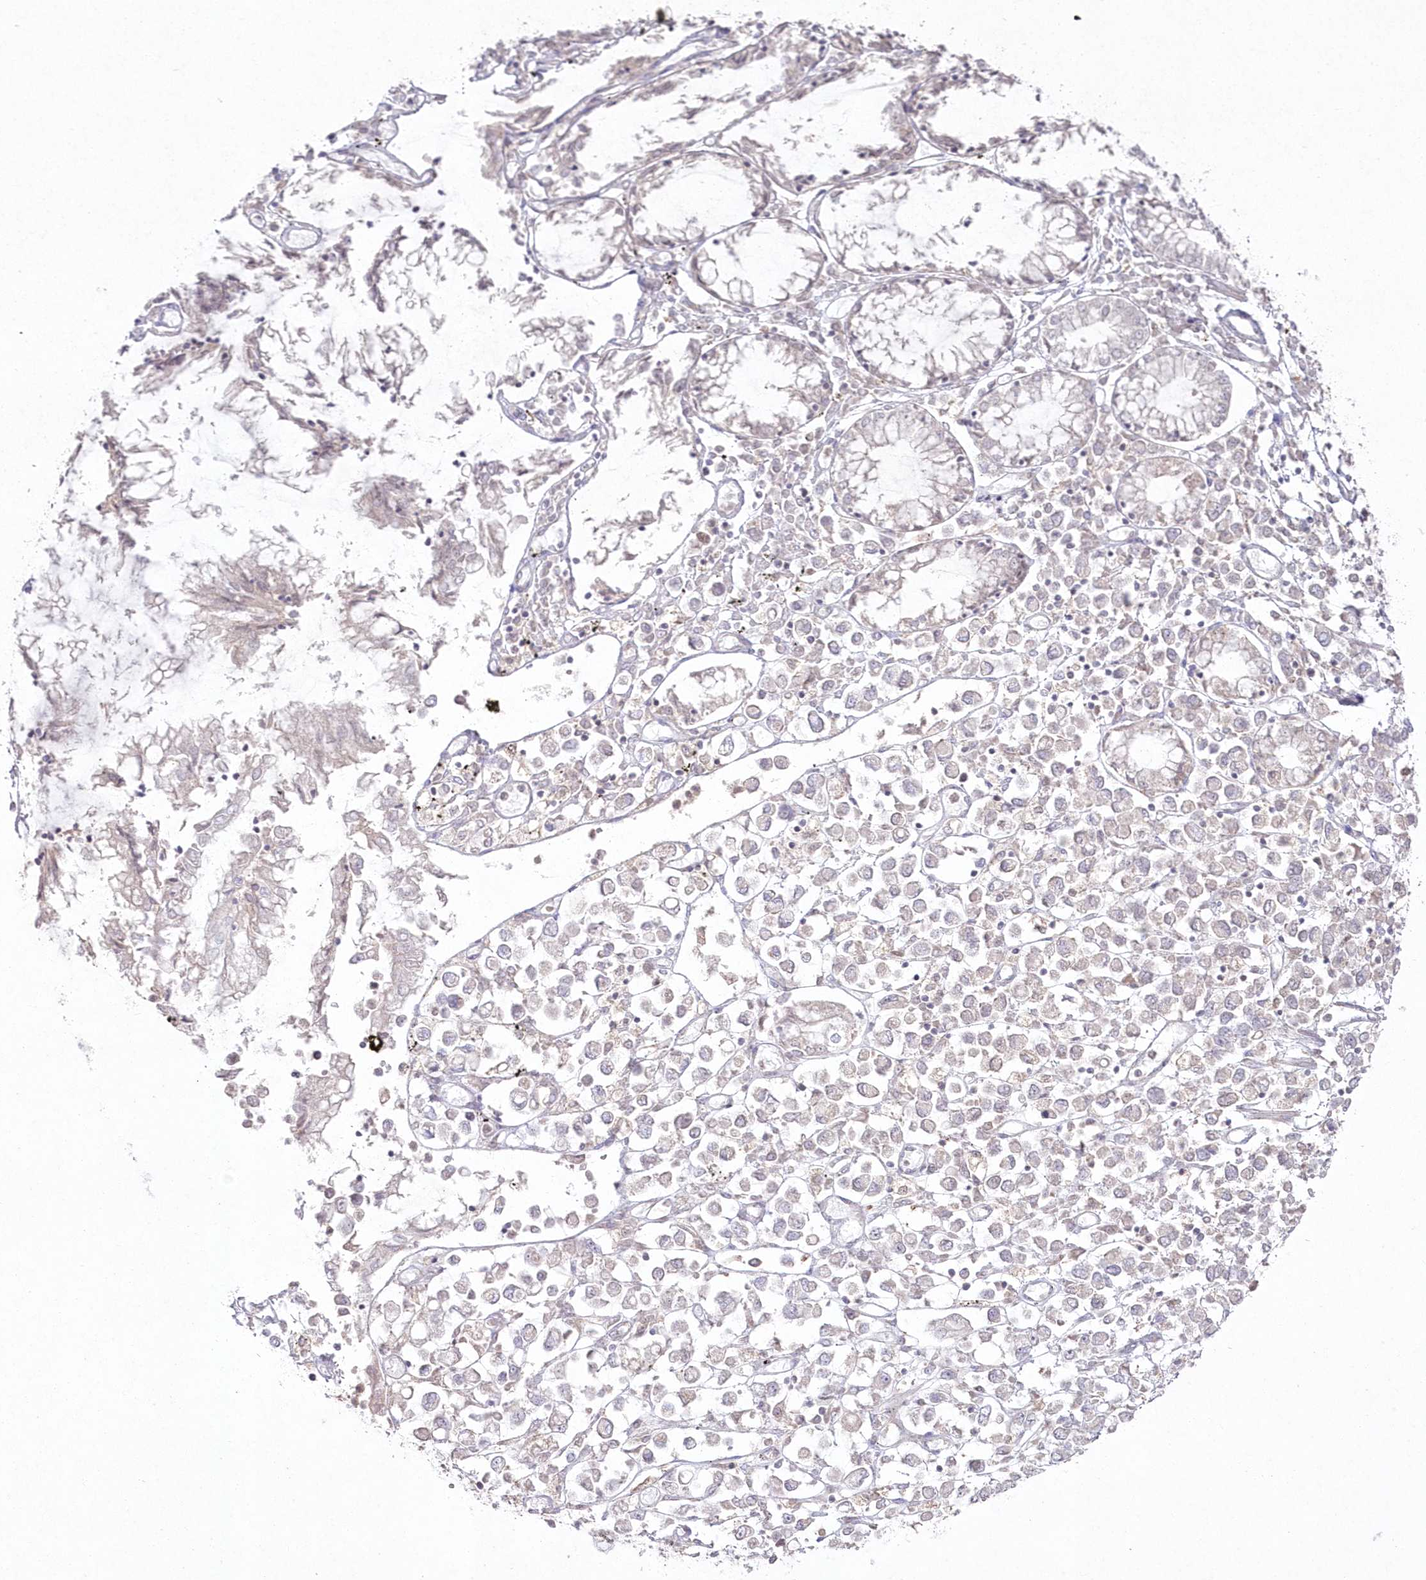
{"staining": {"intensity": "negative", "quantity": "none", "location": "none"}, "tissue": "stomach cancer", "cell_type": "Tumor cells", "image_type": "cancer", "snomed": [{"axis": "morphology", "description": "Adenocarcinoma, NOS"}, {"axis": "topography", "description": "Stomach"}], "caption": "This is a micrograph of IHC staining of stomach cancer, which shows no staining in tumor cells.", "gene": "ARSB", "patient": {"sex": "female", "age": 76}}